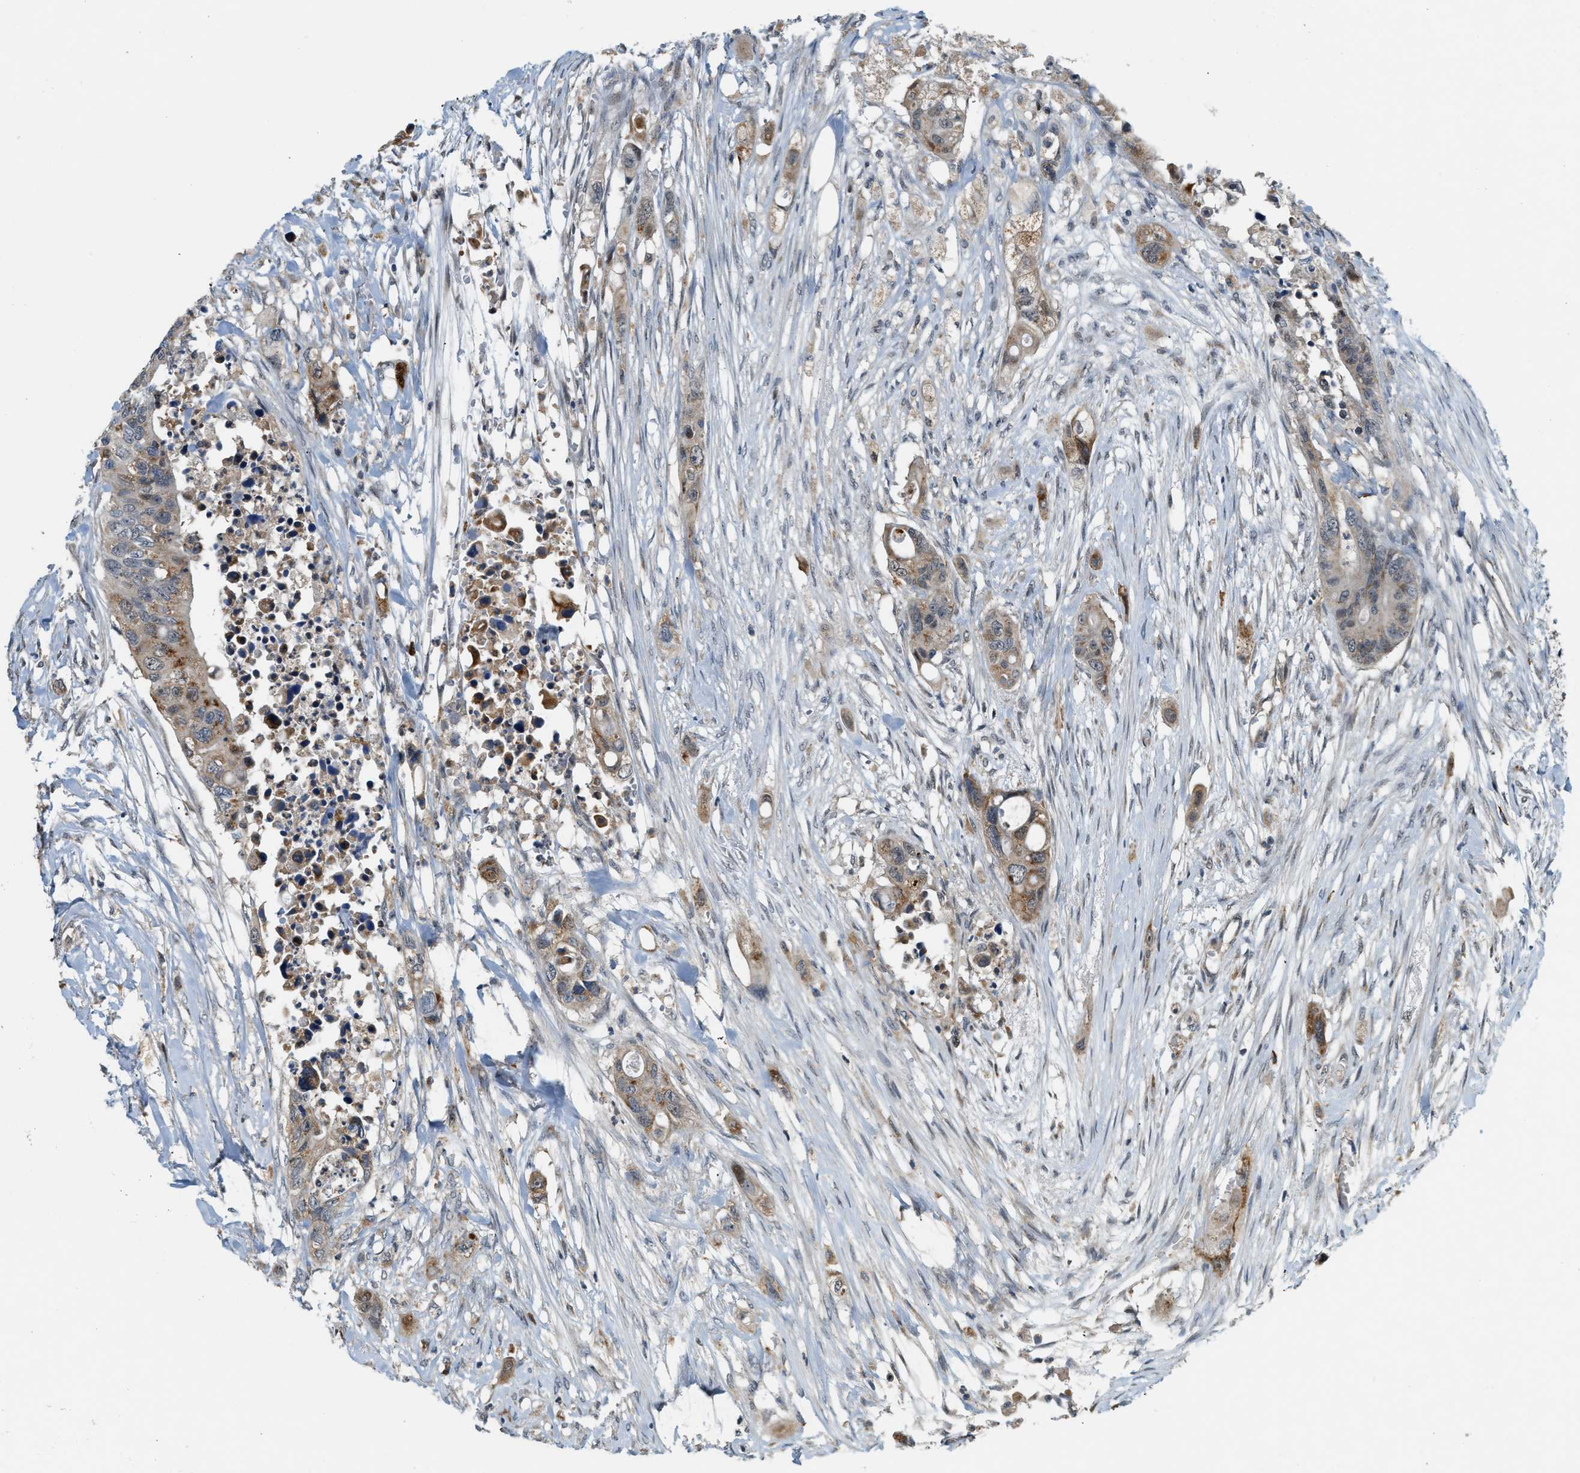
{"staining": {"intensity": "moderate", "quantity": ">75%", "location": "cytoplasmic/membranous"}, "tissue": "colorectal cancer", "cell_type": "Tumor cells", "image_type": "cancer", "snomed": [{"axis": "morphology", "description": "Adenocarcinoma, NOS"}, {"axis": "topography", "description": "Colon"}], "caption": "Human colorectal adenocarcinoma stained with a brown dye shows moderate cytoplasmic/membranous positive expression in approximately >75% of tumor cells.", "gene": "STARD3NL", "patient": {"sex": "female", "age": 57}}